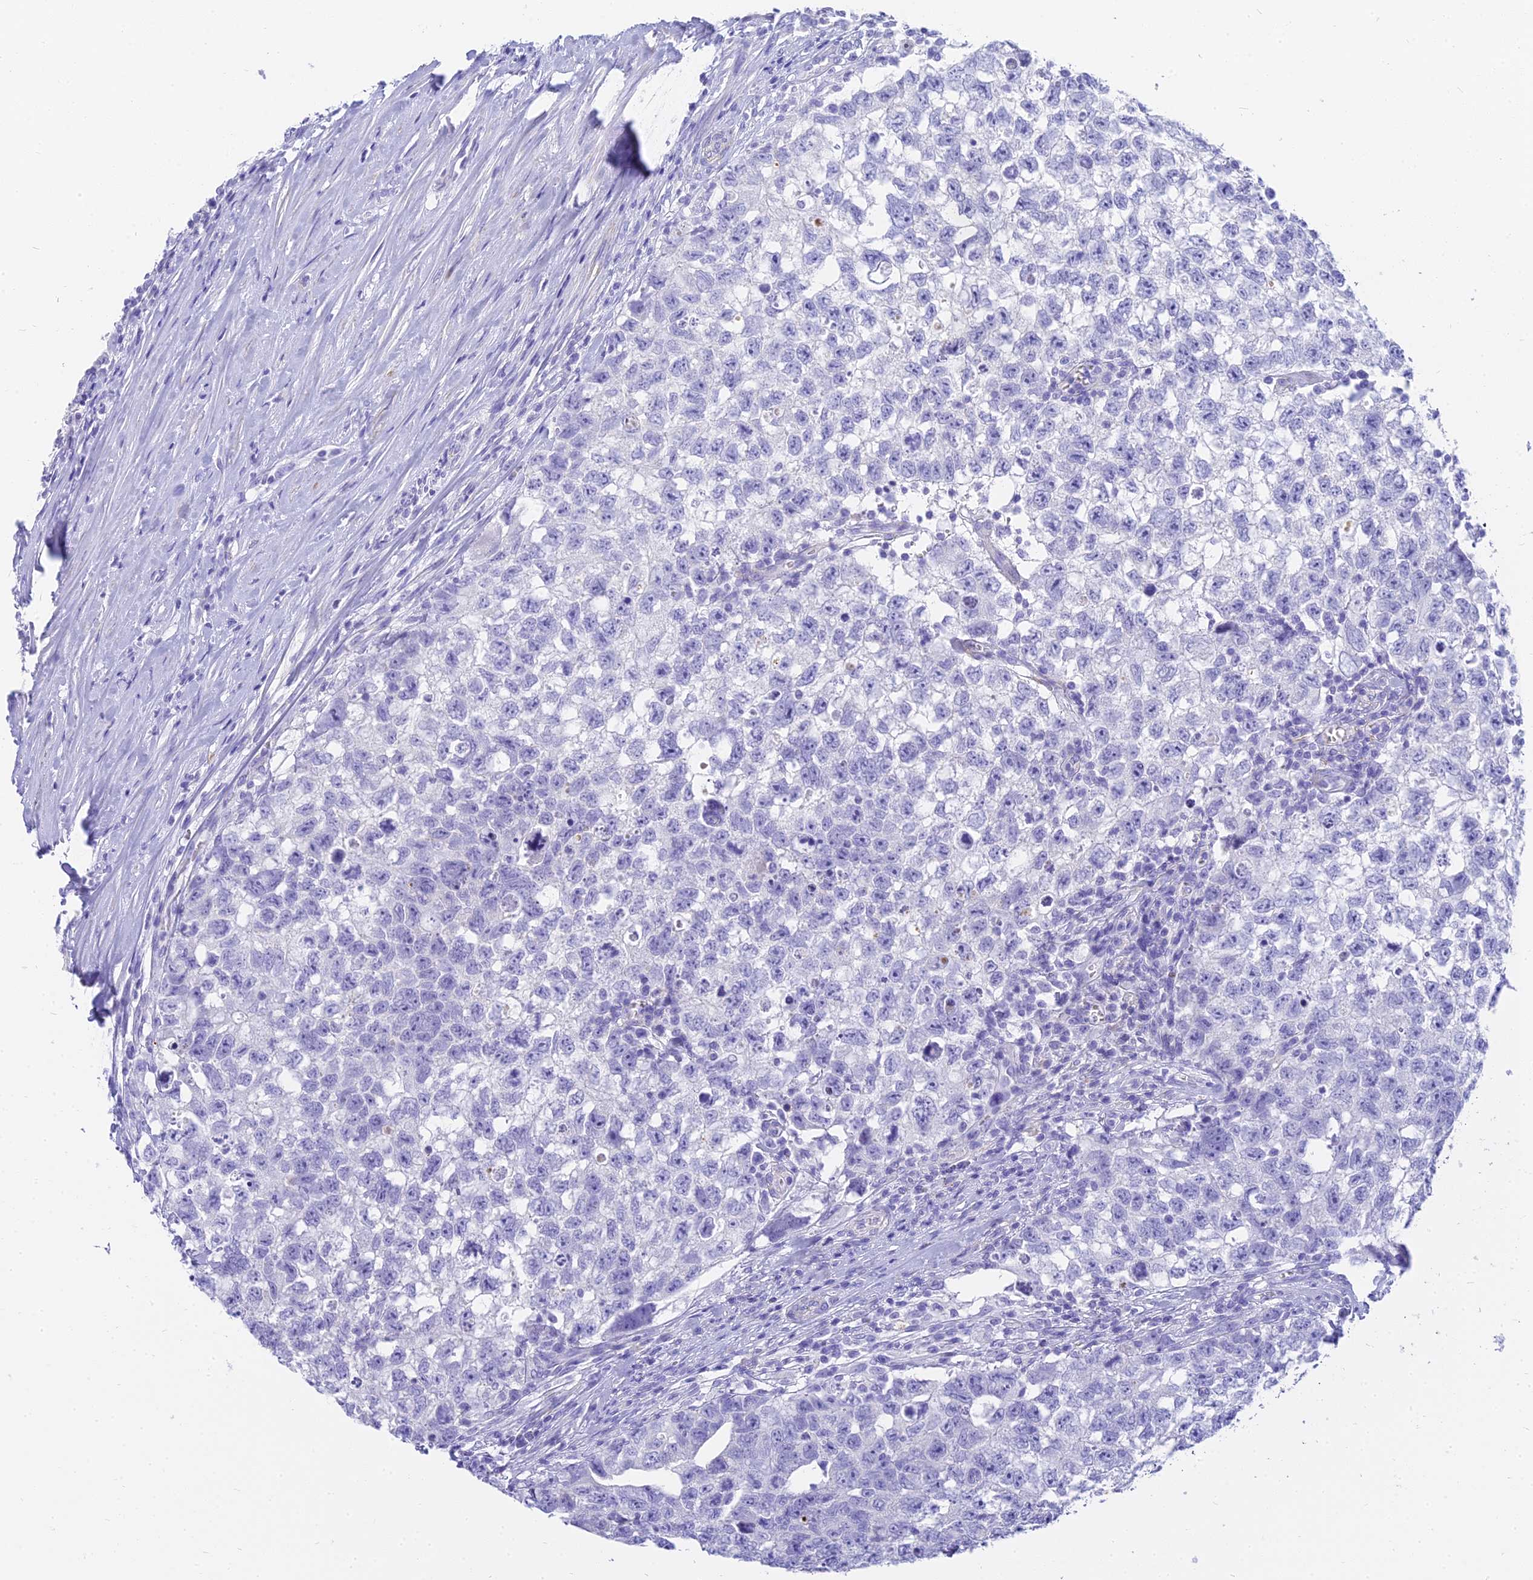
{"staining": {"intensity": "negative", "quantity": "none", "location": "none"}, "tissue": "testis cancer", "cell_type": "Tumor cells", "image_type": "cancer", "snomed": [{"axis": "morphology", "description": "Seminoma, NOS"}, {"axis": "morphology", "description": "Carcinoma, Embryonal, NOS"}, {"axis": "topography", "description": "Testis"}], "caption": "Photomicrograph shows no significant protein staining in tumor cells of testis cancer.", "gene": "SLC36A2", "patient": {"sex": "male", "age": 29}}